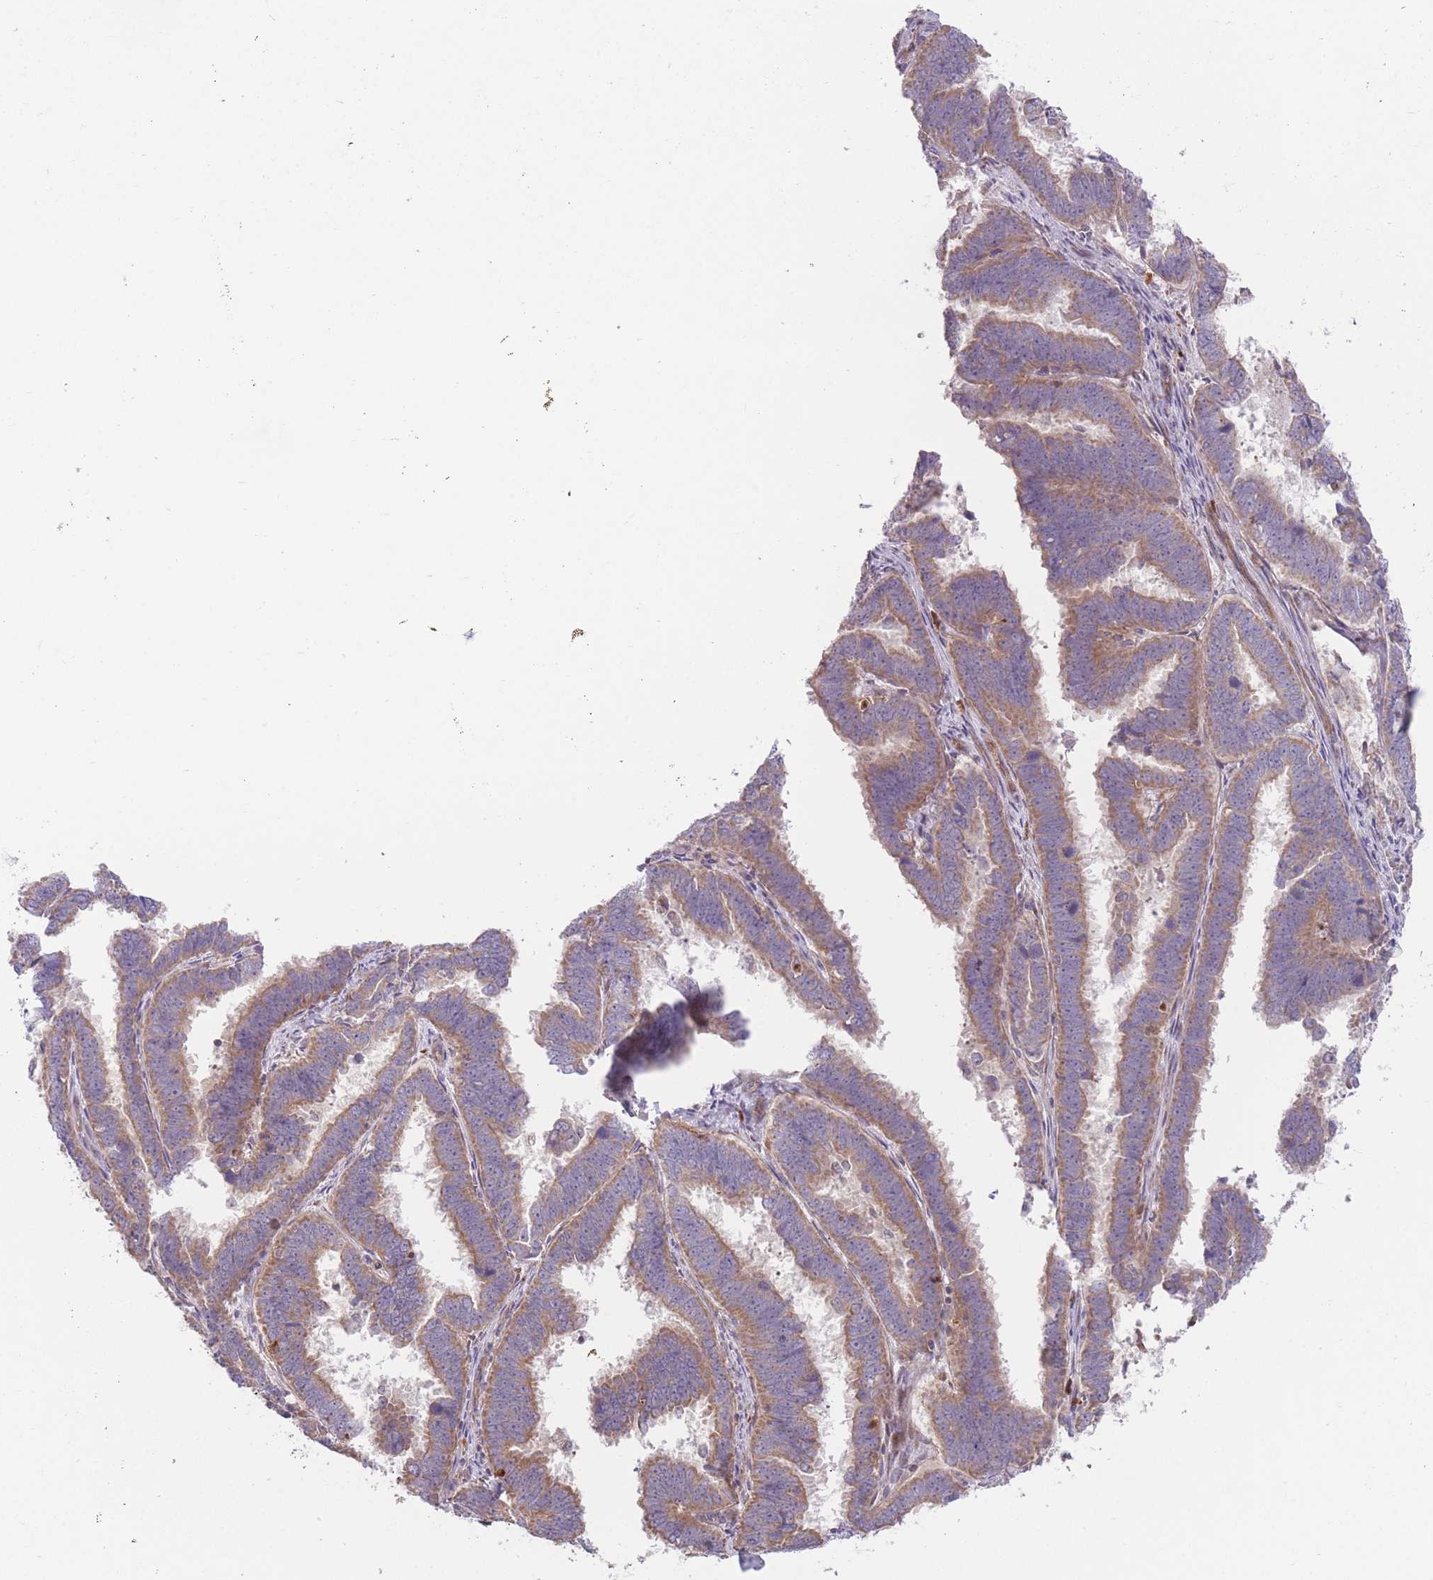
{"staining": {"intensity": "moderate", "quantity": ">75%", "location": "cytoplasmic/membranous"}, "tissue": "endometrial cancer", "cell_type": "Tumor cells", "image_type": "cancer", "snomed": [{"axis": "morphology", "description": "Adenocarcinoma, NOS"}, {"axis": "topography", "description": "Endometrium"}], "caption": "An image showing moderate cytoplasmic/membranous staining in approximately >75% of tumor cells in endometrial adenocarcinoma, as visualized by brown immunohistochemical staining.", "gene": "BOLA2B", "patient": {"sex": "female", "age": 75}}